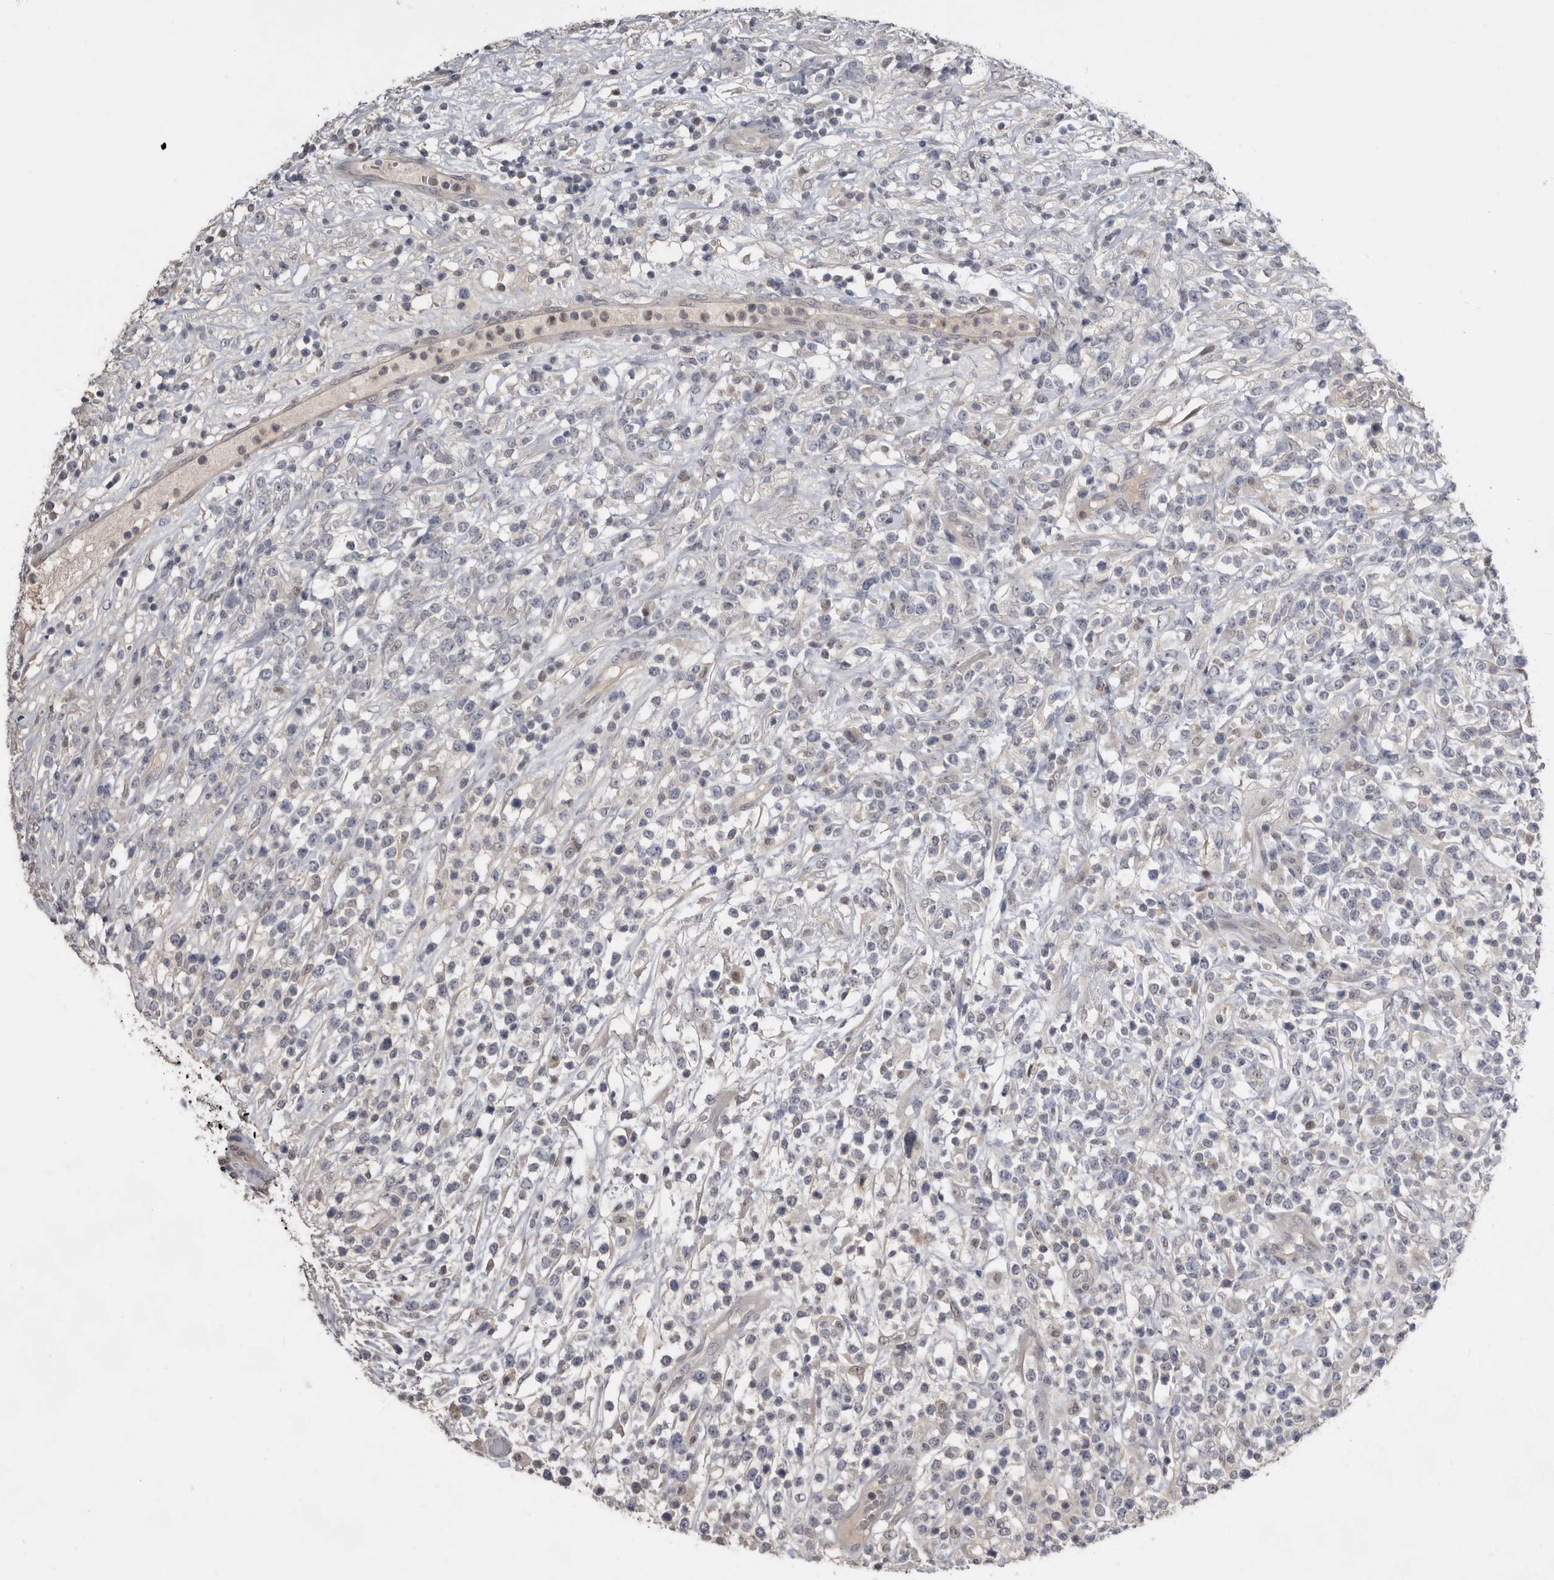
{"staining": {"intensity": "negative", "quantity": "none", "location": "none"}, "tissue": "lymphoma", "cell_type": "Tumor cells", "image_type": "cancer", "snomed": [{"axis": "morphology", "description": "Malignant lymphoma, non-Hodgkin's type, High grade"}, {"axis": "topography", "description": "Colon"}], "caption": "This image is of malignant lymphoma, non-Hodgkin's type (high-grade) stained with immunohistochemistry to label a protein in brown with the nuclei are counter-stained blue. There is no positivity in tumor cells.", "gene": "RBKS", "patient": {"sex": "female", "age": 53}}